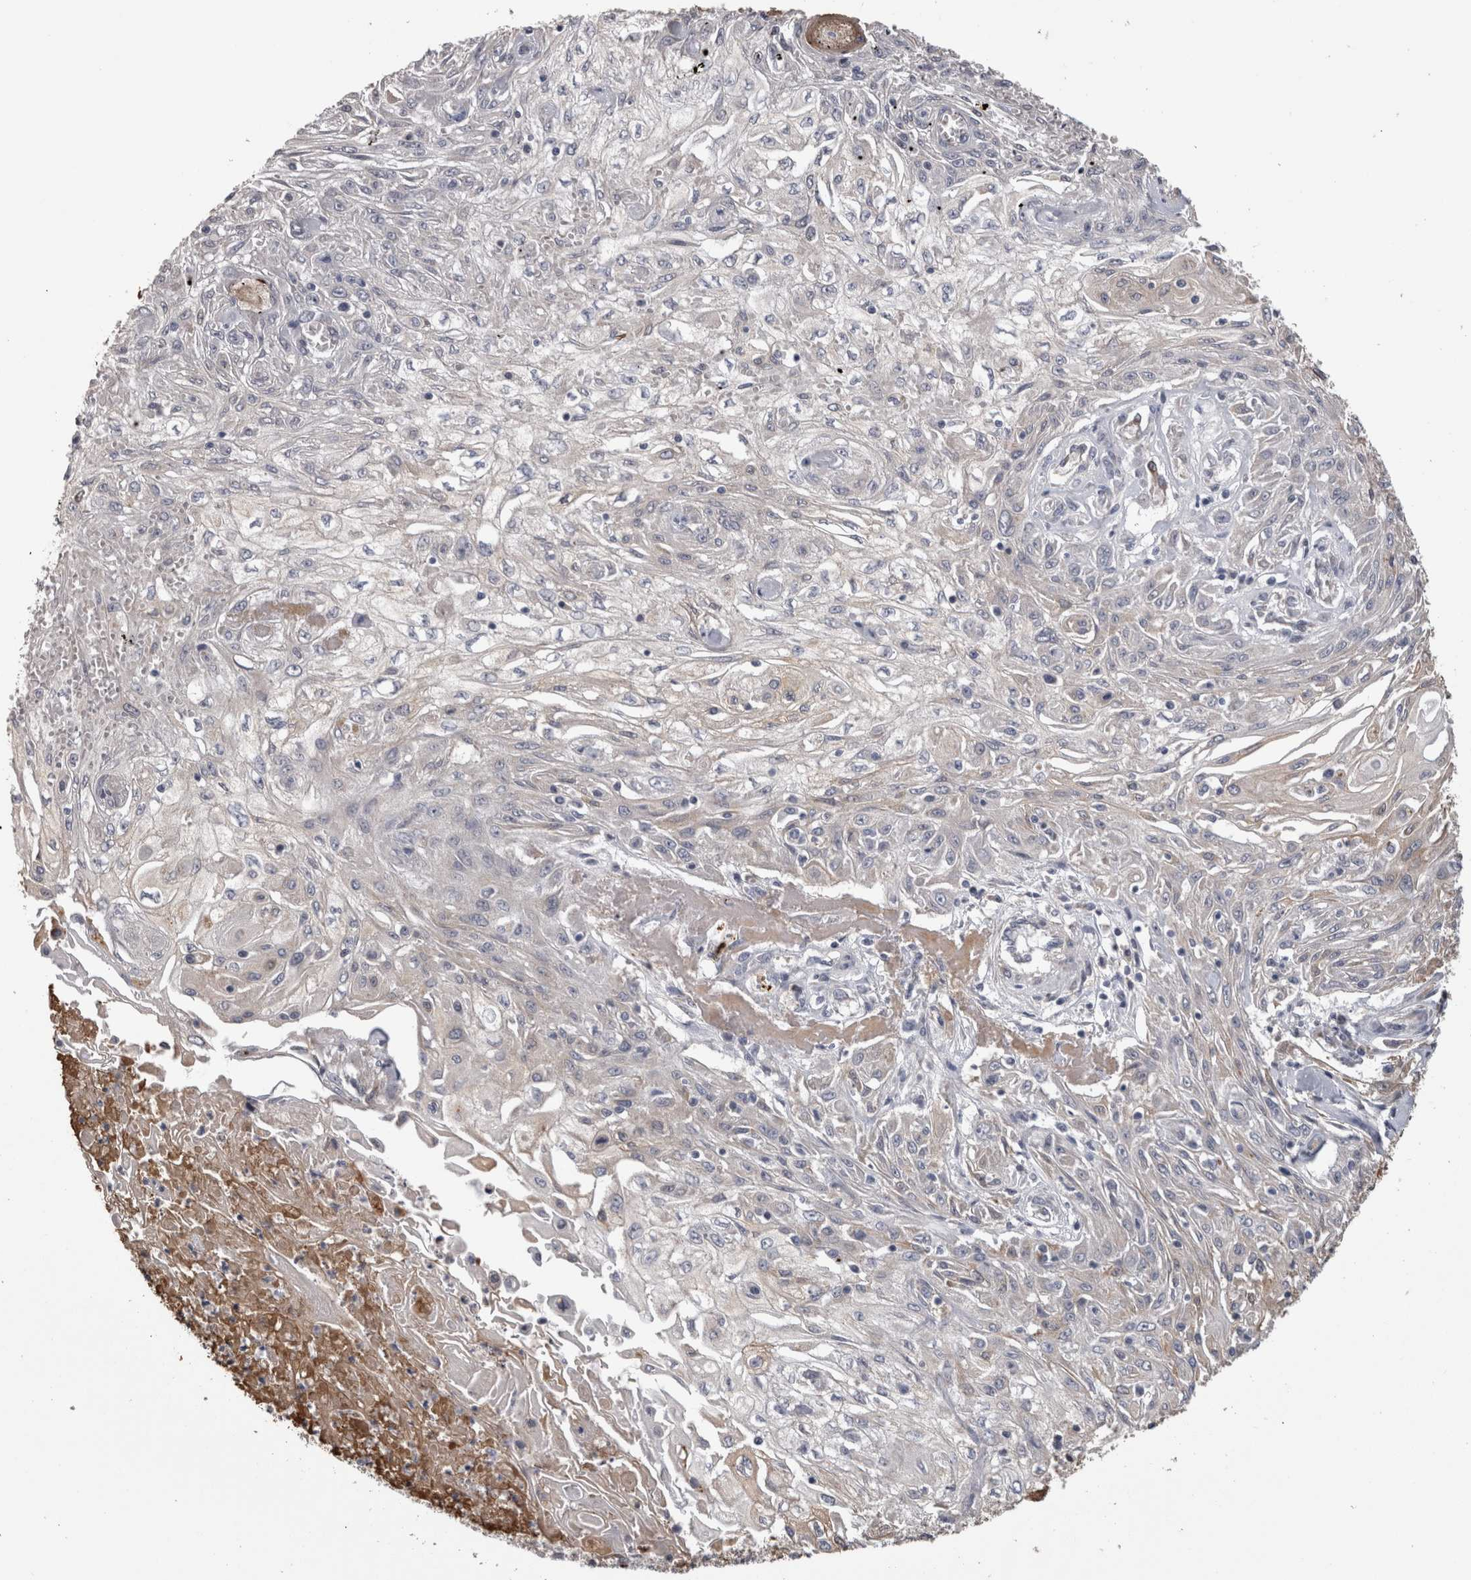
{"staining": {"intensity": "negative", "quantity": "none", "location": "none"}, "tissue": "skin cancer", "cell_type": "Tumor cells", "image_type": "cancer", "snomed": [{"axis": "morphology", "description": "Squamous cell carcinoma, NOS"}, {"axis": "morphology", "description": "Squamous cell carcinoma, metastatic, NOS"}, {"axis": "topography", "description": "Skin"}, {"axis": "topography", "description": "Lymph node"}], "caption": "Tumor cells show no significant protein positivity in metastatic squamous cell carcinoma (skin). (DAB IHC, high magnification).", "gene": "STC1", "patient": {"sex": "male", "age": 75}}